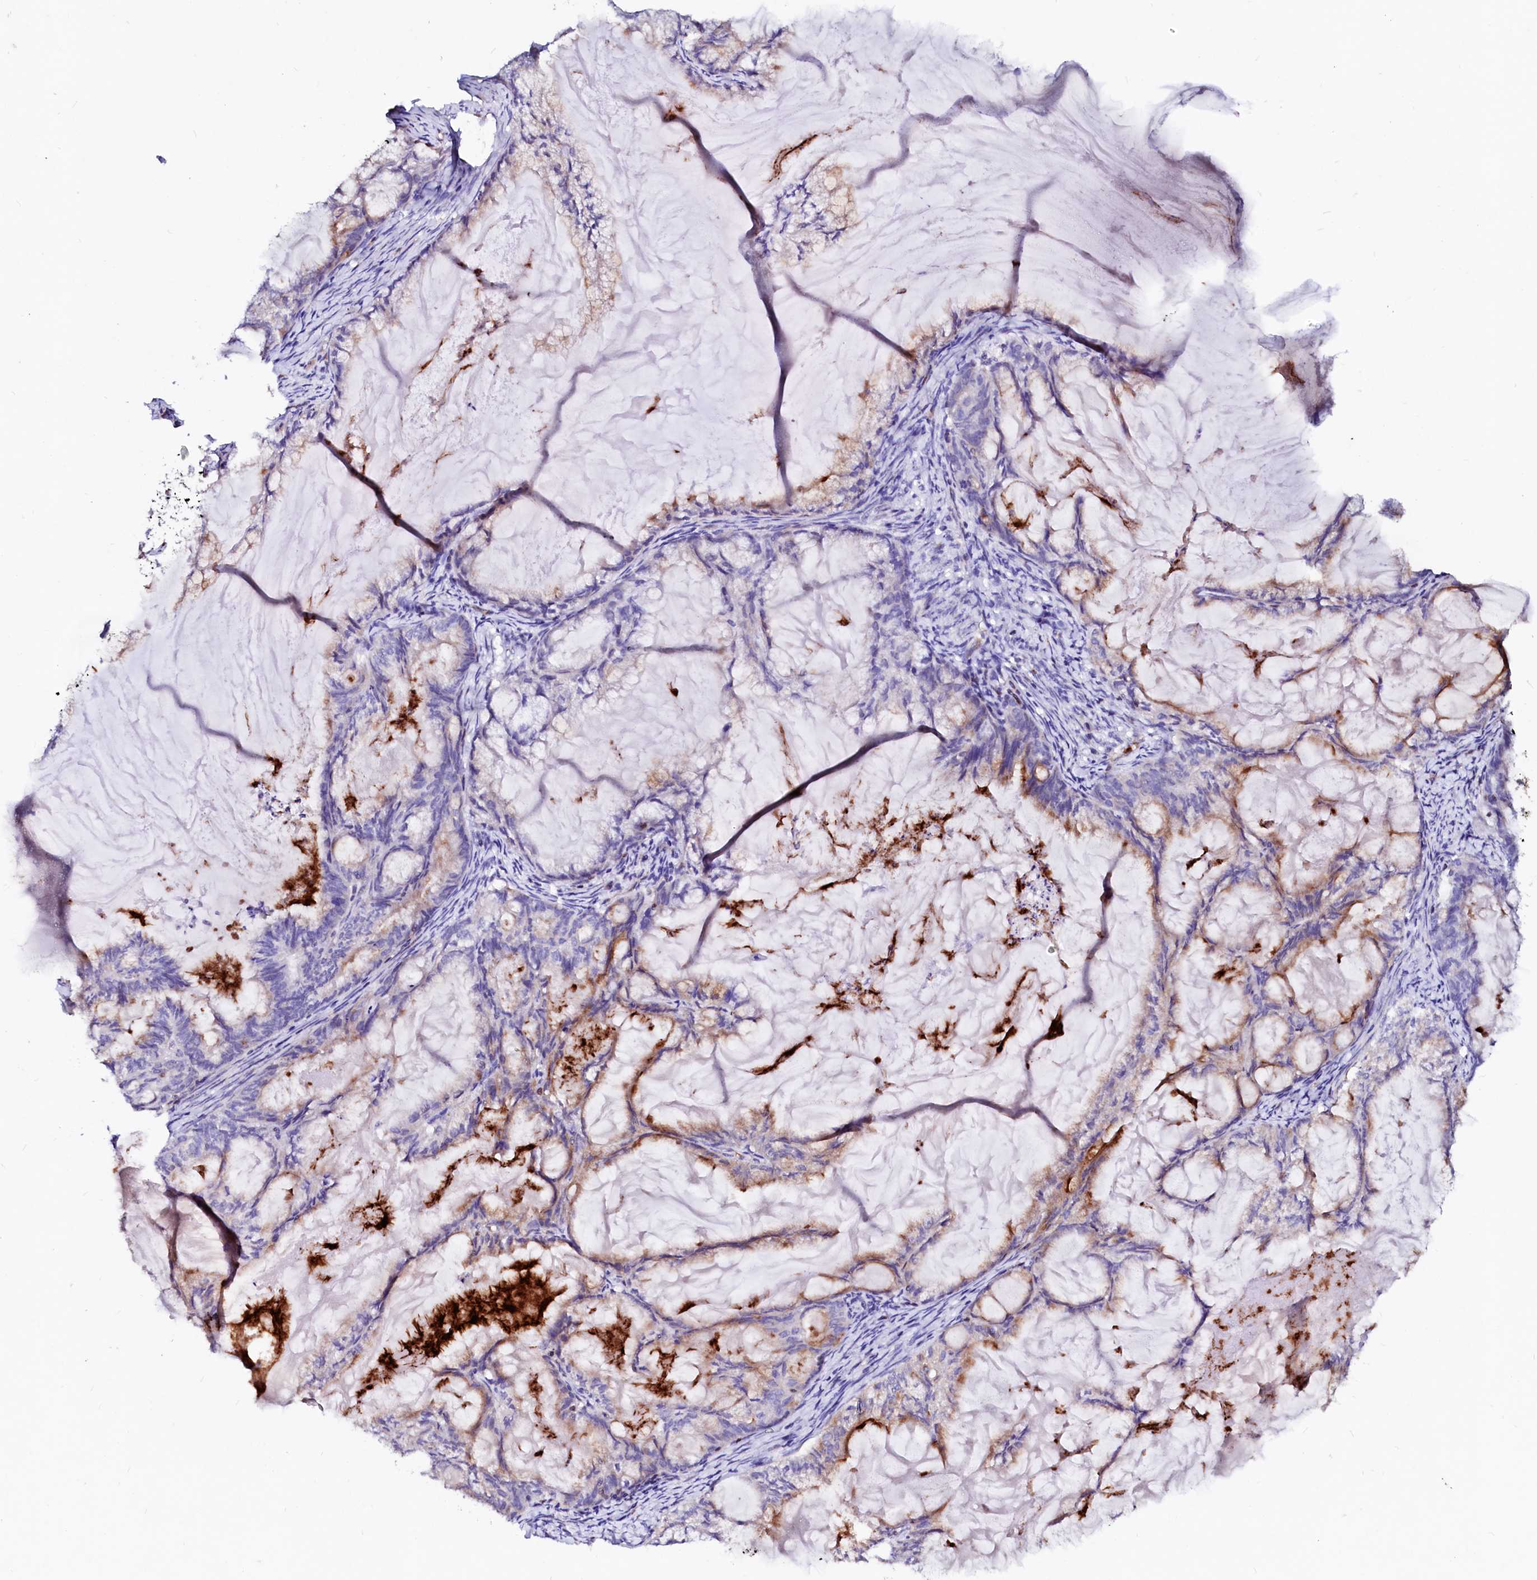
{"staining": {"intensity": "weak", "quantity": ">75%", "location": "cytoplasmic/membranous"}, "tissue": "endometrial cancer", "cell_type": "Tumor cells", "image_type": "cancer", "snomed": [{"axis": "morphology", "description": "Adenocarcinoma, NOS"}, {"axis": "topography", "description": "Endometrium"}], "caption": "Brown immunohistochemical staining in adenocarcinoma (endometrial) demonstrates weak cytoplasmic/membranous positivity in about >75% of tumor cells.", "gene": "RAB27A", "patient": {"sex": "female", "age": 86}}